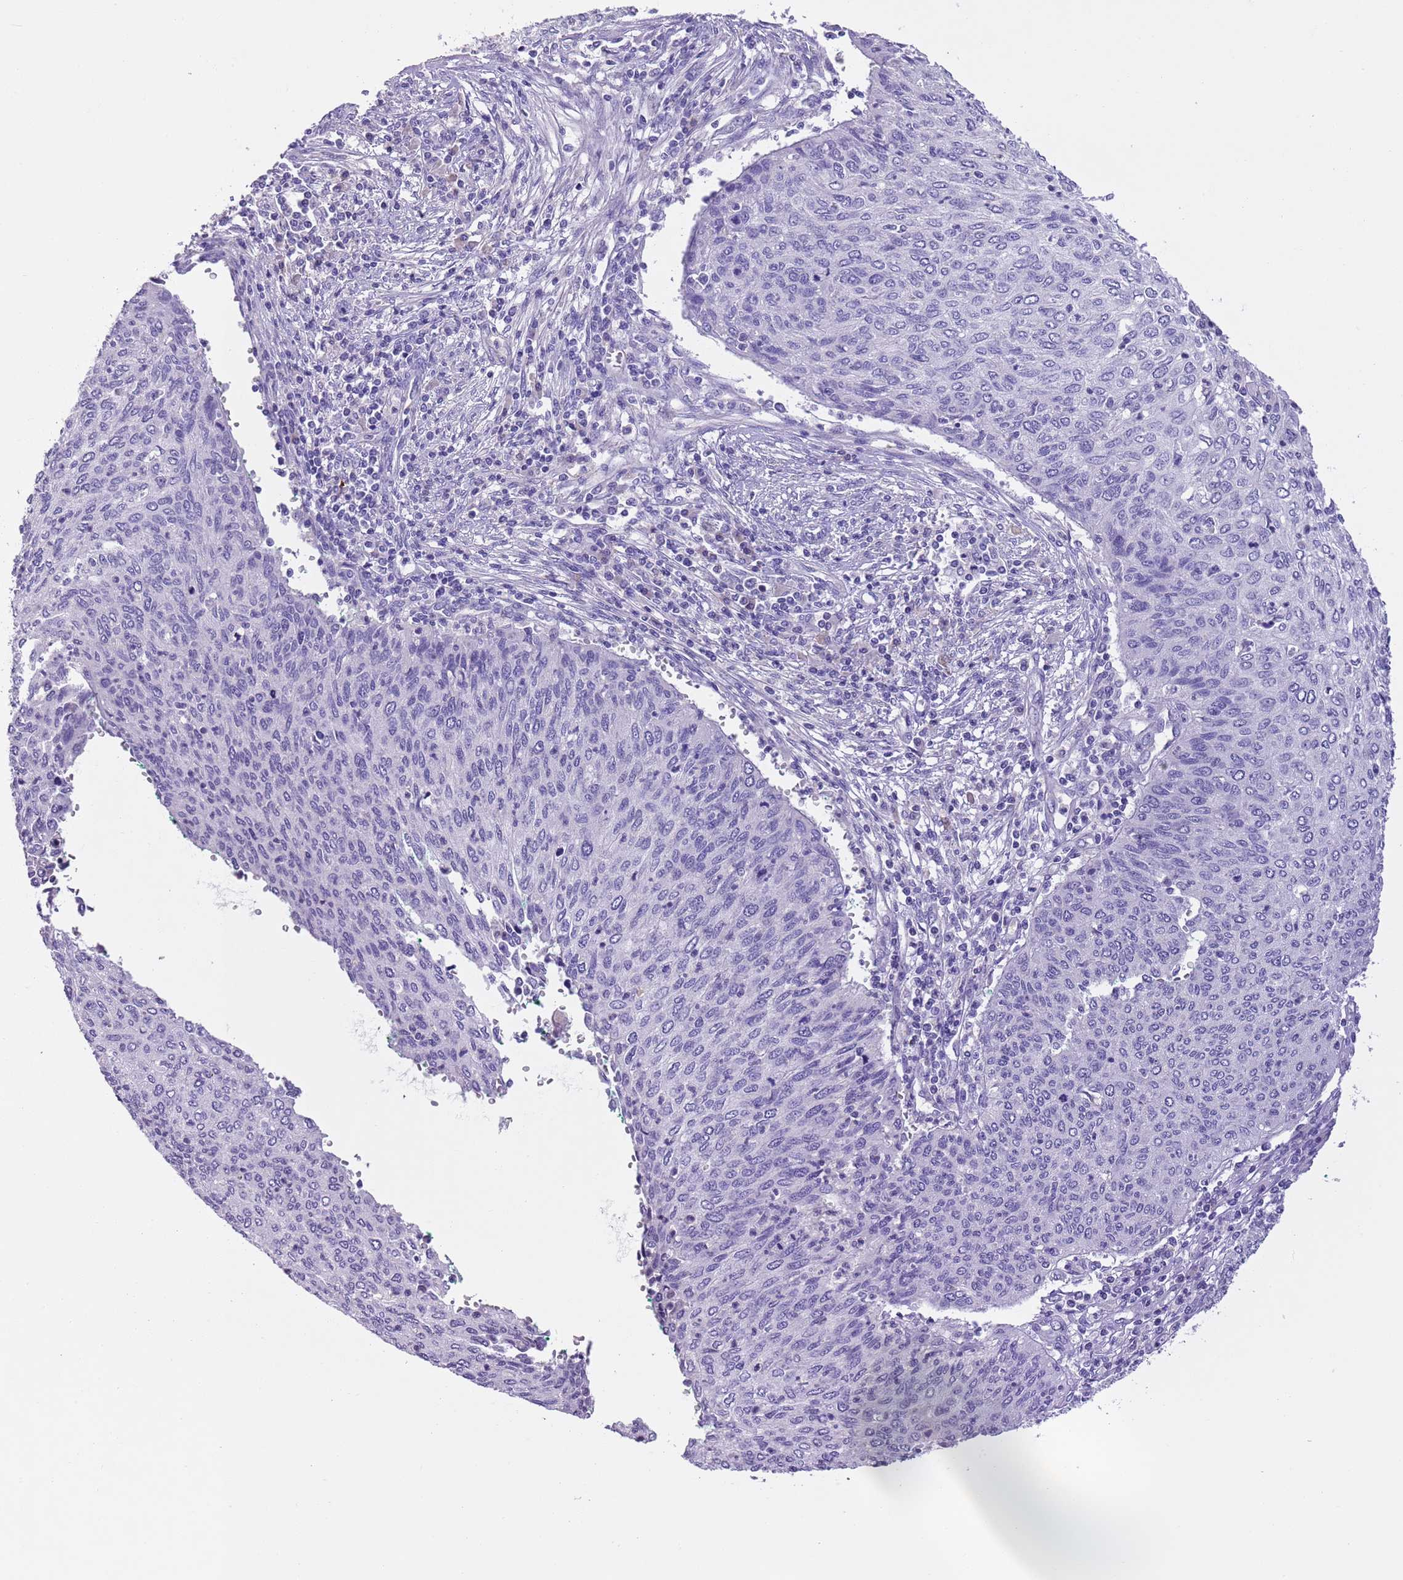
{"staining": {"intensity": "negative", "quantity": "none", "location": "none"}, "tissue": "cervical cancer", "cell_type": "Tumor cells", "image_type": "cancer", "snomed": [{"axis": "morphology", "description": "Squamous cell carcinoma, NOS"}, {"axis": "topography", "description": "Cervix"}], "caption": "Immunohistochemical staining of squamous cell carcinoma (cervical) shows no significant positivity in tumor cells.", "gene": "CLEC2A", "patient": {"sex": "female", "age": 38}}